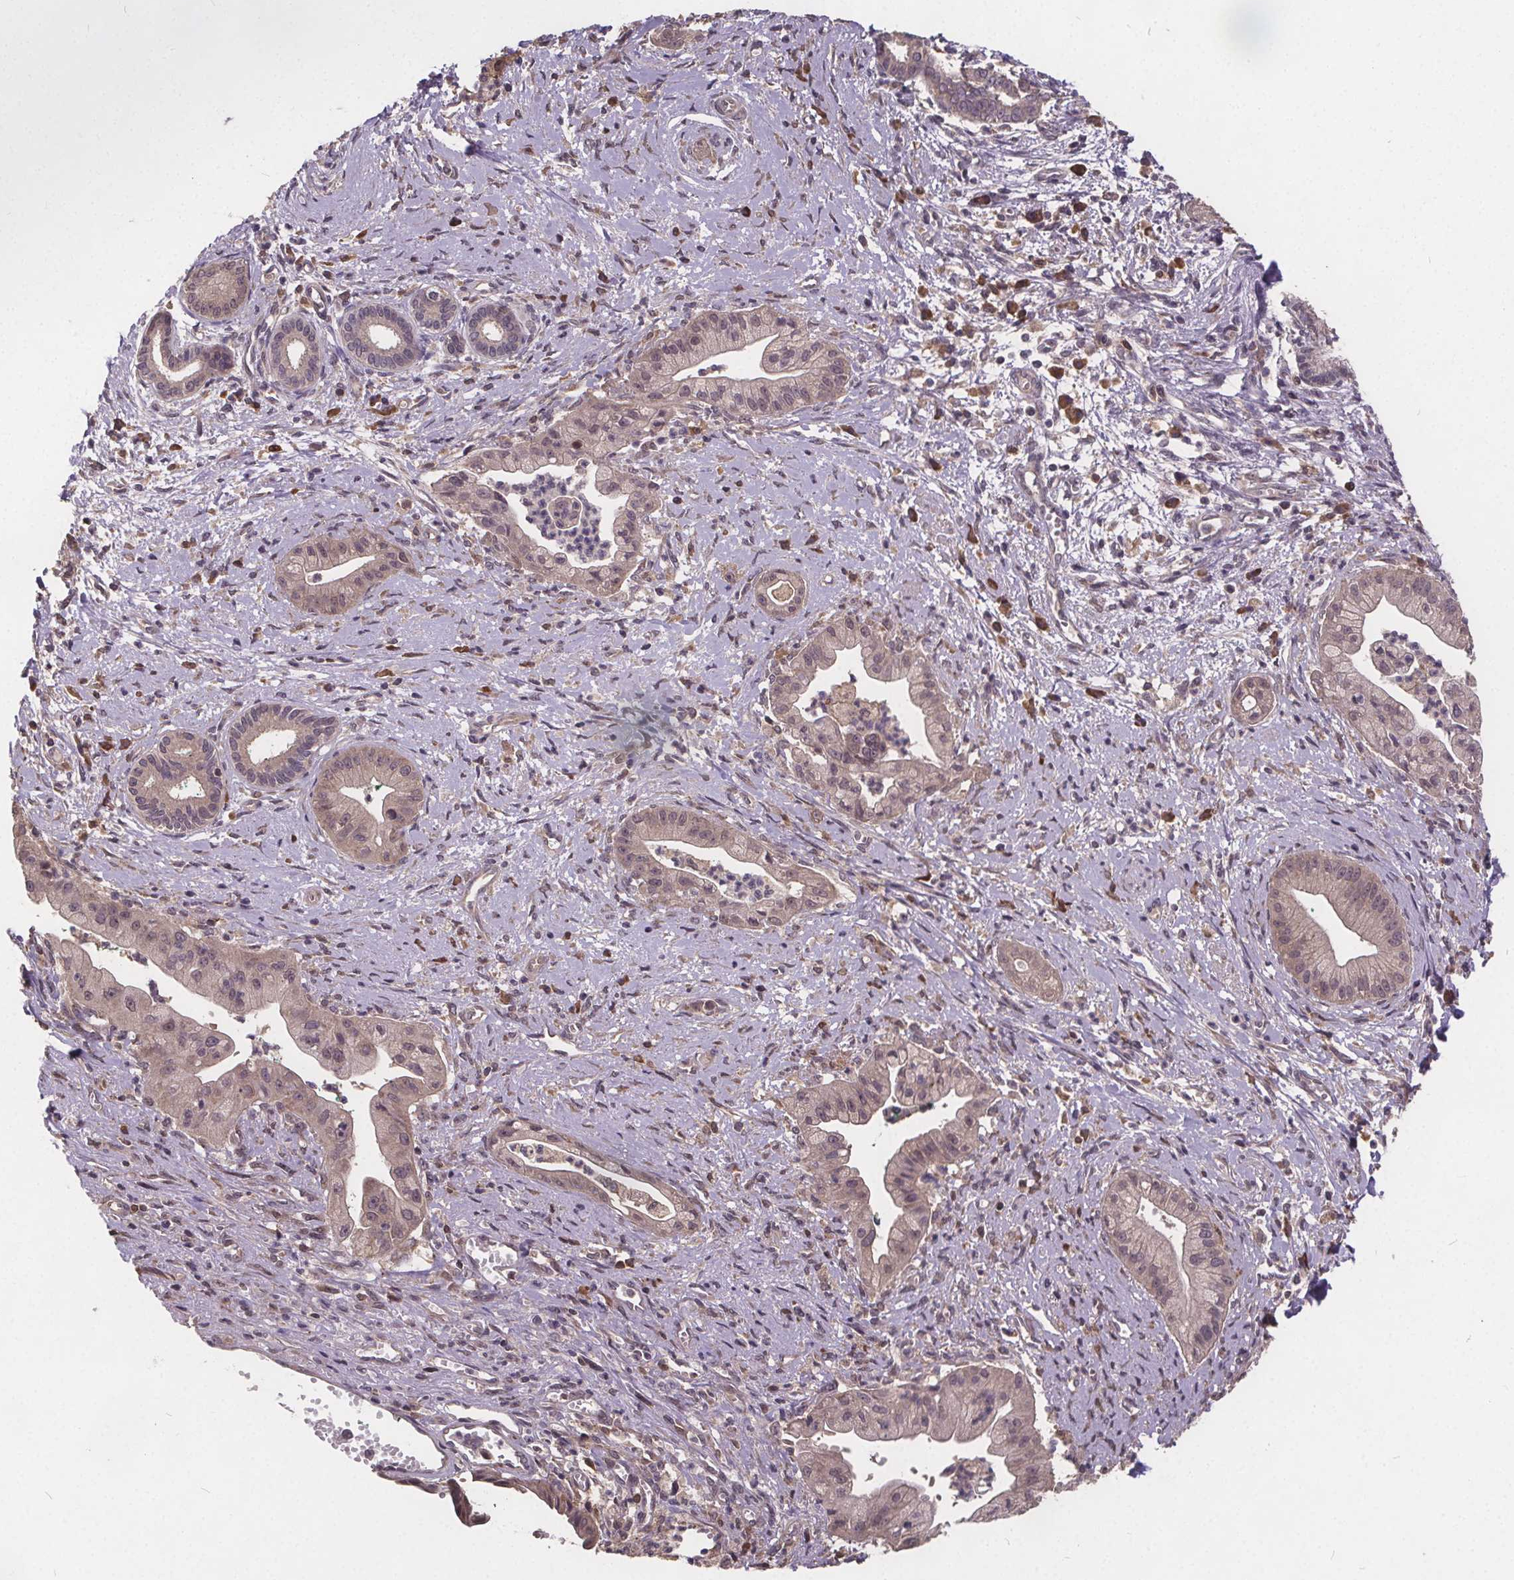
{"staining": {"intensity": "negative", "quantity": "none", "location": "none"}, "tissue": "pancreatic cancer", "cell_type": "Tumor cells", "image_type": "cancer", "snomed": [{"axis": "morphology", "description": "Normal tissue, NOS"}, {"axis": "morphology", "description": "Adenocarcinoma, NOS"}, {"axis": "topography", "description": "Lymph node"}, {"axis": "topography", "description": "Pancreas"}], "caption": "Pancreatic cancer (adenocarcinoma) was stained to show a protein in brown. There is no significant expression in tumor cells.", "gene": "USP9X", "patient": {"sex": "female", "age": 58}}